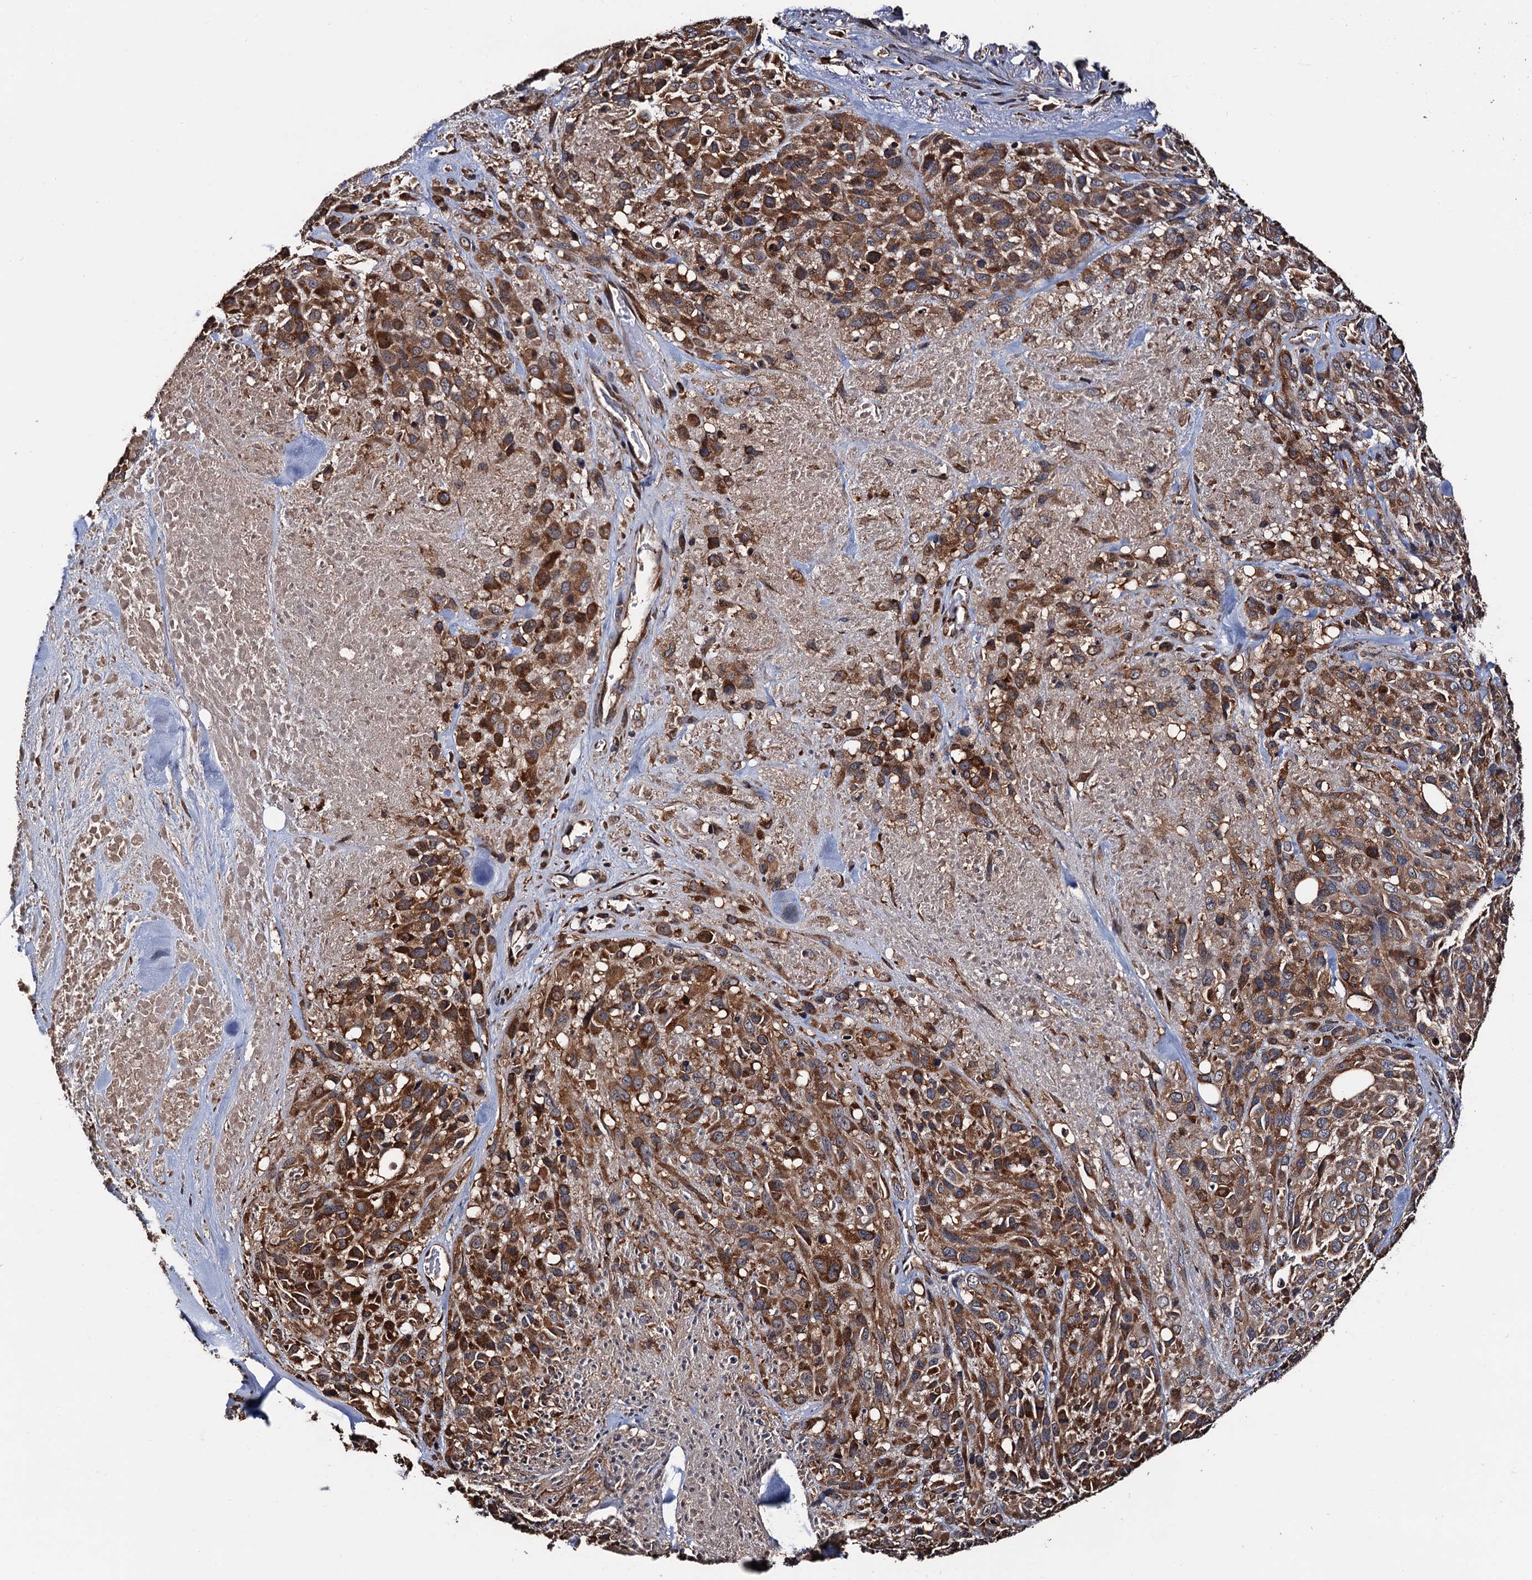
{"staining": {"intensity": "moderate", "quantity": ">75%", "location": "cytoplasmic/membranous"}, "tissue": "melanoma", "cell_type": "Tumor cells", "image_type": "cancer", "snomed": [{"axis": "morphology", "description": "Malignant melanoma, Metastatic site"}, {"axis": "topography", "description": "Skin"}], "caption": "Human melanoma stained with a brown dye reveals moderate cytoplasmic/membranous positive positivity in approximately >75% of tumor cells.", "gene": "RGS11", "patient": {"sex": "female", "age": 81}}